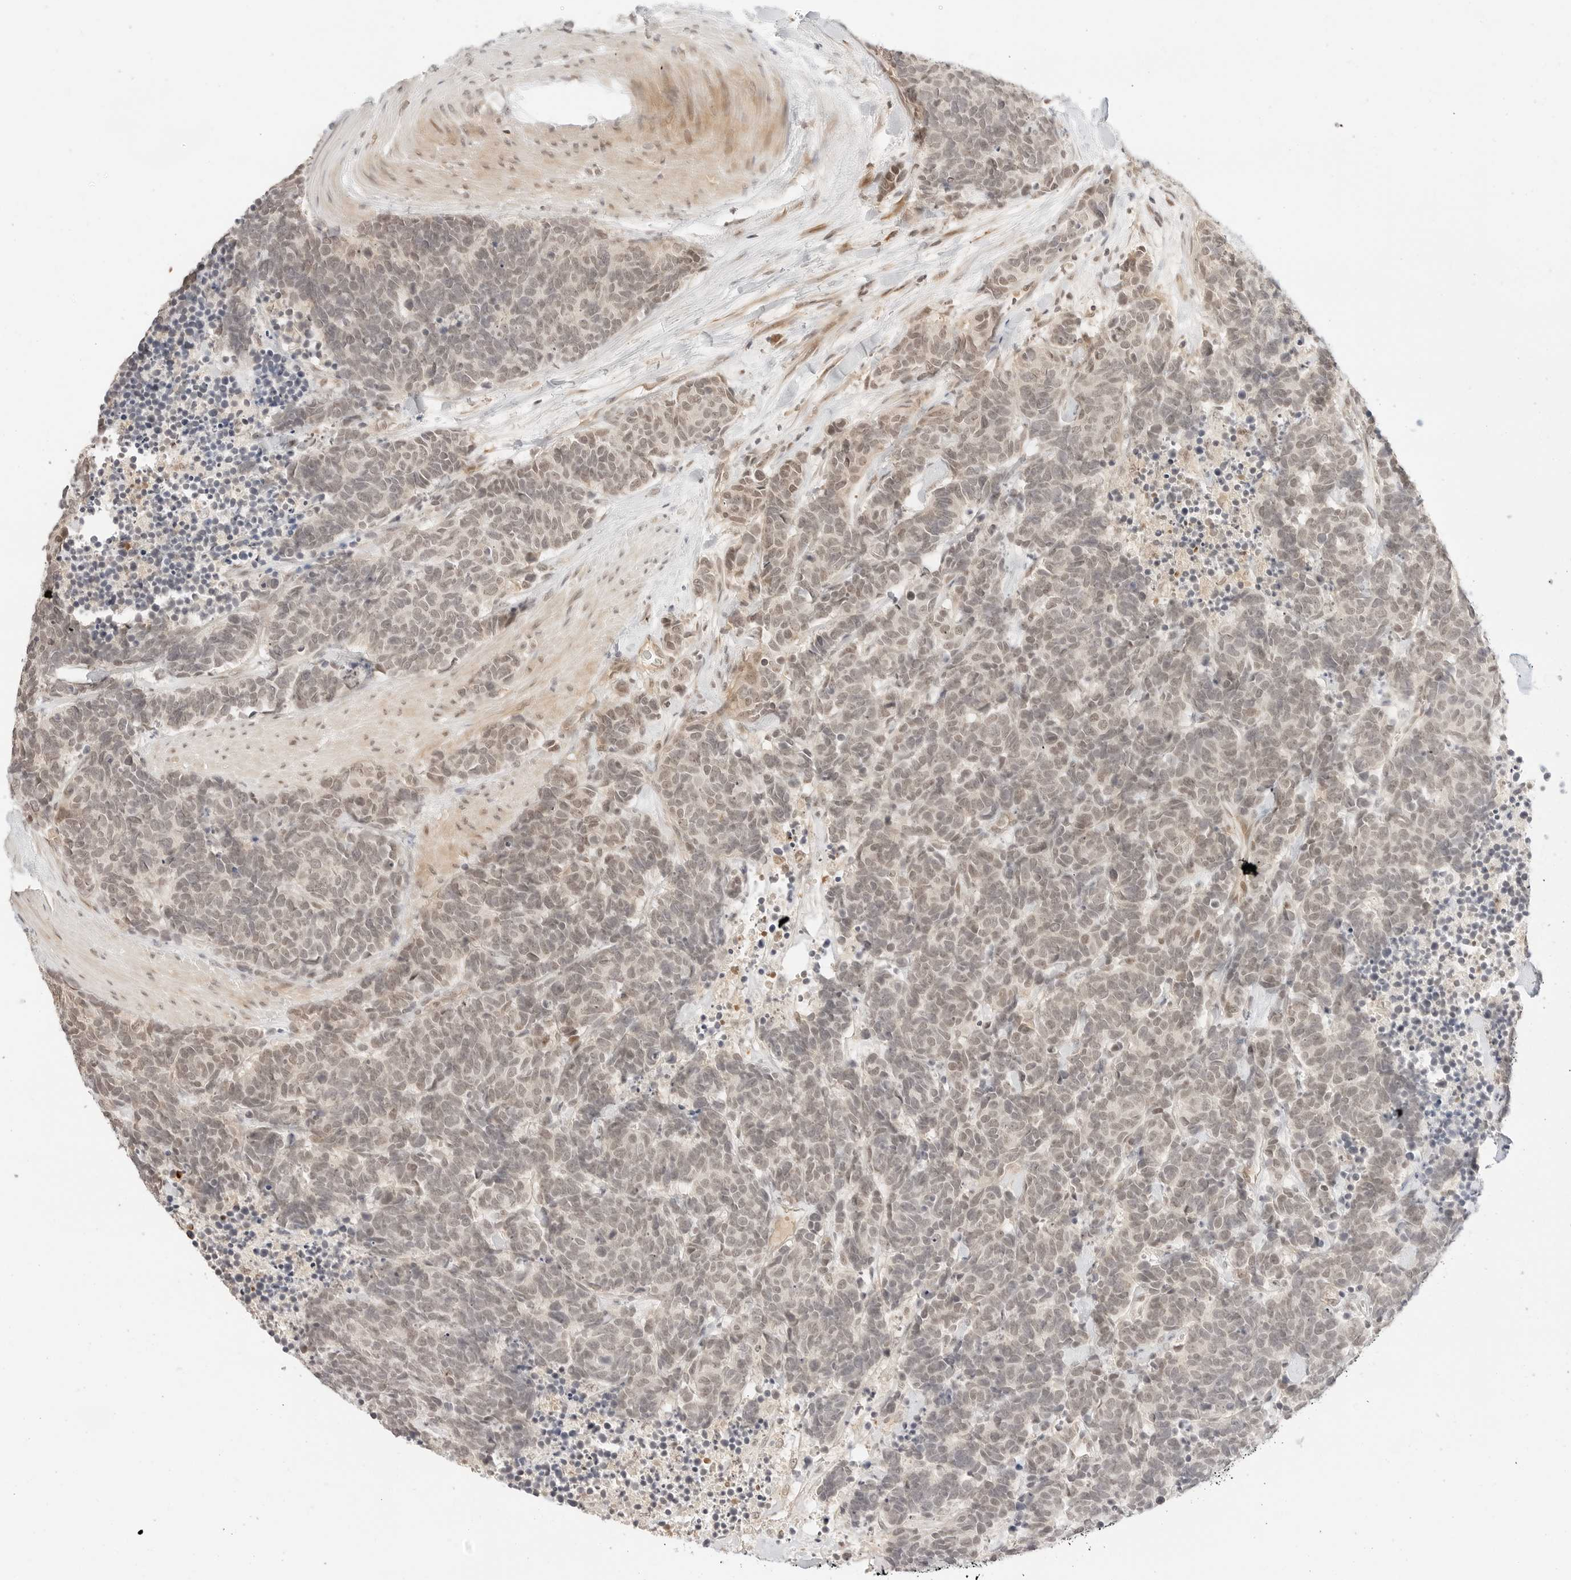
{"staining": {"intensity": "weak", "quantity": "25%-75%", "location": "cytoplasmic/membranous,nuclear"}, "tissue": "carcinoid", "cell_type": "Tumor cells", "image_type": "cancer", "snomed": [{"axis": "morphology", "description": "Carcinoma, NOS"}, {"axis": "morphology", "description": "Carcinoid, malignant, NOS"}, {"axis": "topography", "description": "Urinary bladder"}], "caption": "Carcinoid (malignant) stained for a protein (brown) shows weak cytoplasmic/membranous and nuclear positive expression in approximately 25%-75% of tumor cells.", "gene": "RPS6KL1", "patient": {"sex": "male", "age": 57}}